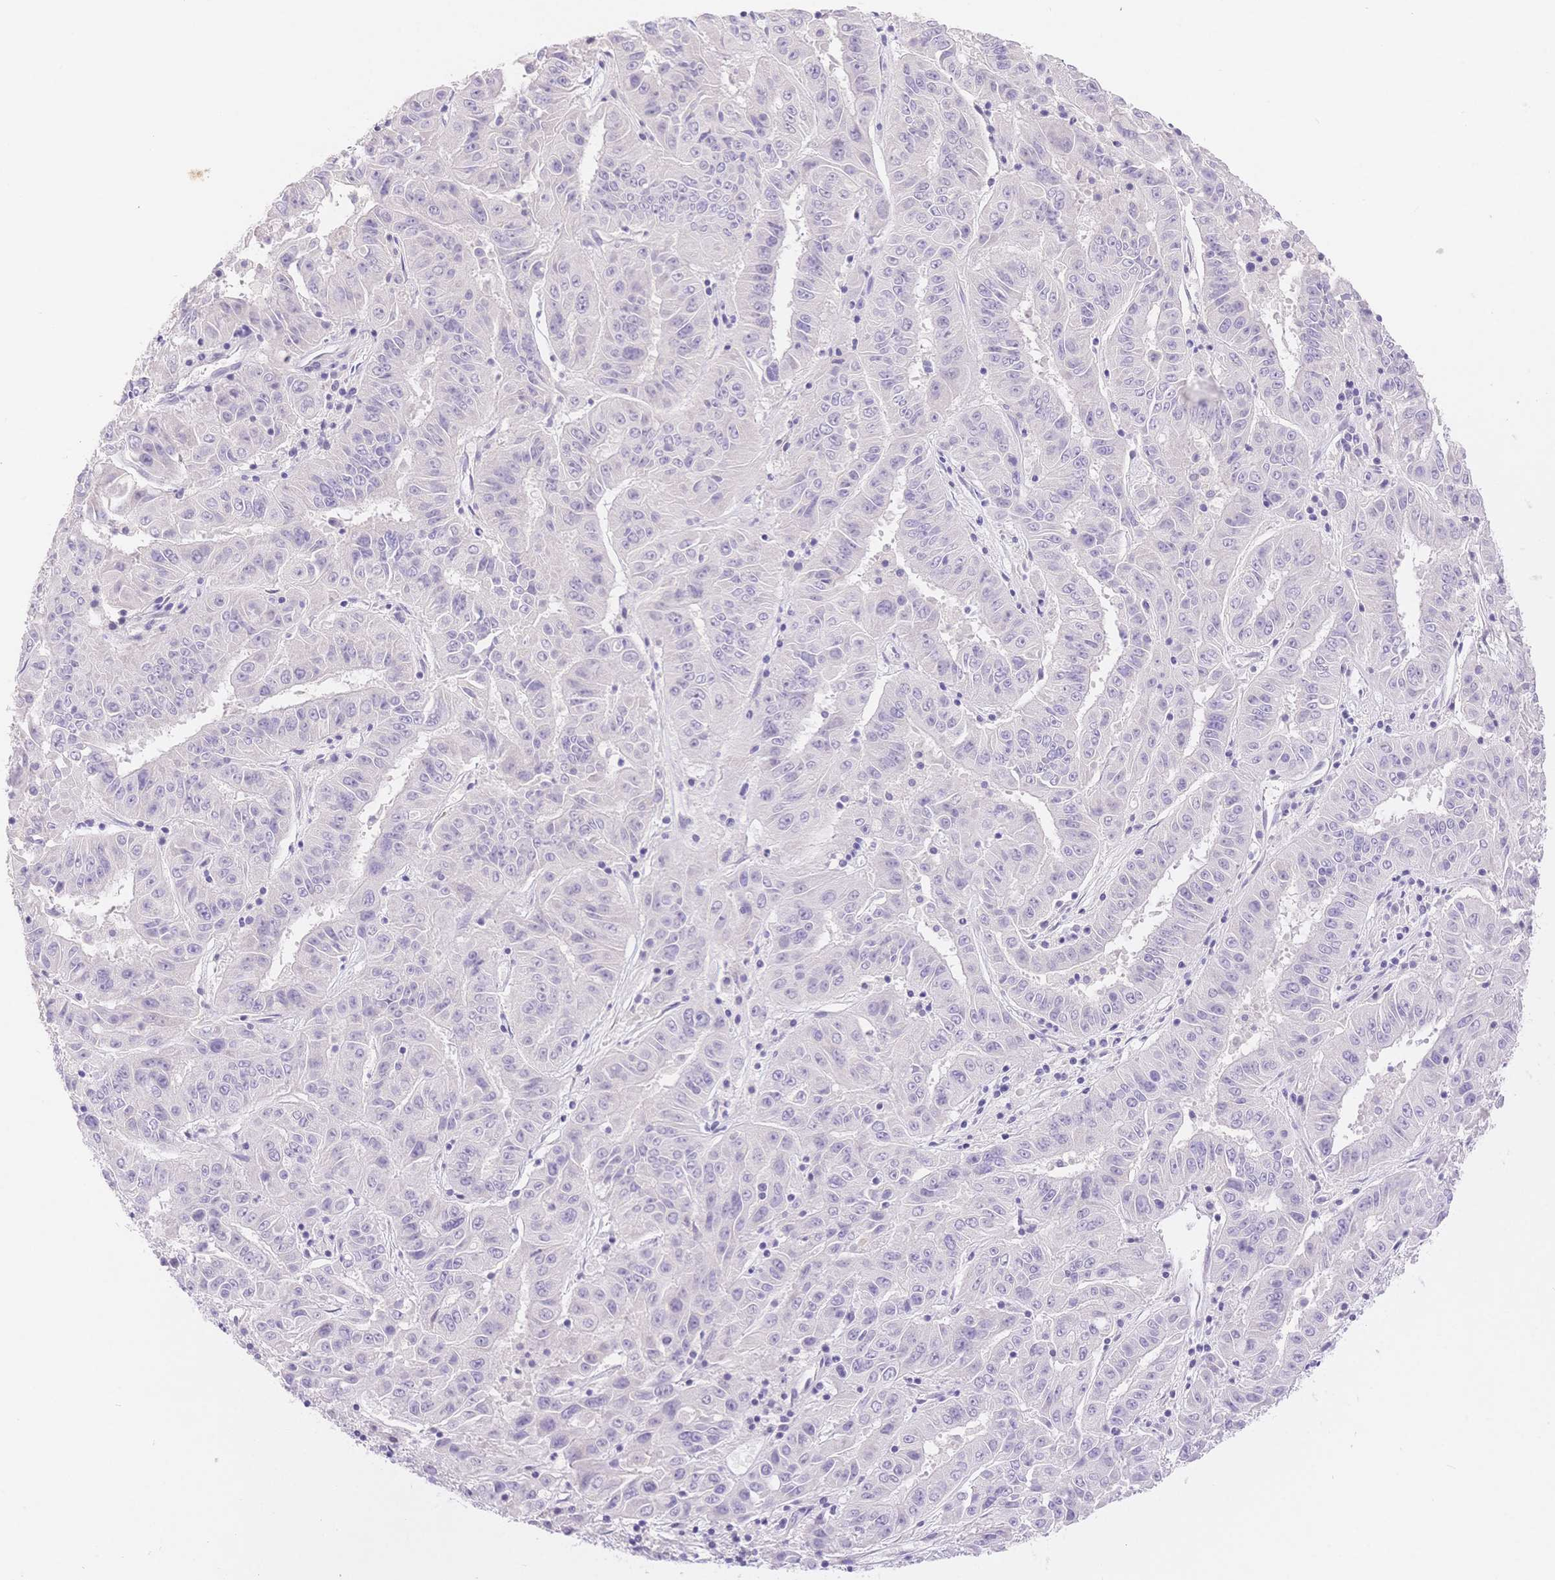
{"staining": {"intensity": "negative", "quantity": "none", "location": "none"}, "tissue": "pancreatic cancer", "cell_type": "Tumor cells", "image_type": "cancer", "snomed": [{"axis": "morphology", "description": "Adenocarcinoma, NOS"}, {"axis": "topography", "description": "Pancreas"}], "caption": "Immunohistochemistry (IHC) image of neoplastic tissue: pancreatic adenocarcinoma stained with DAB reveals no significant protein expression in tumor cells.", "gene": "MYOM1", "patient": {"sex": "male", "age": 63}}